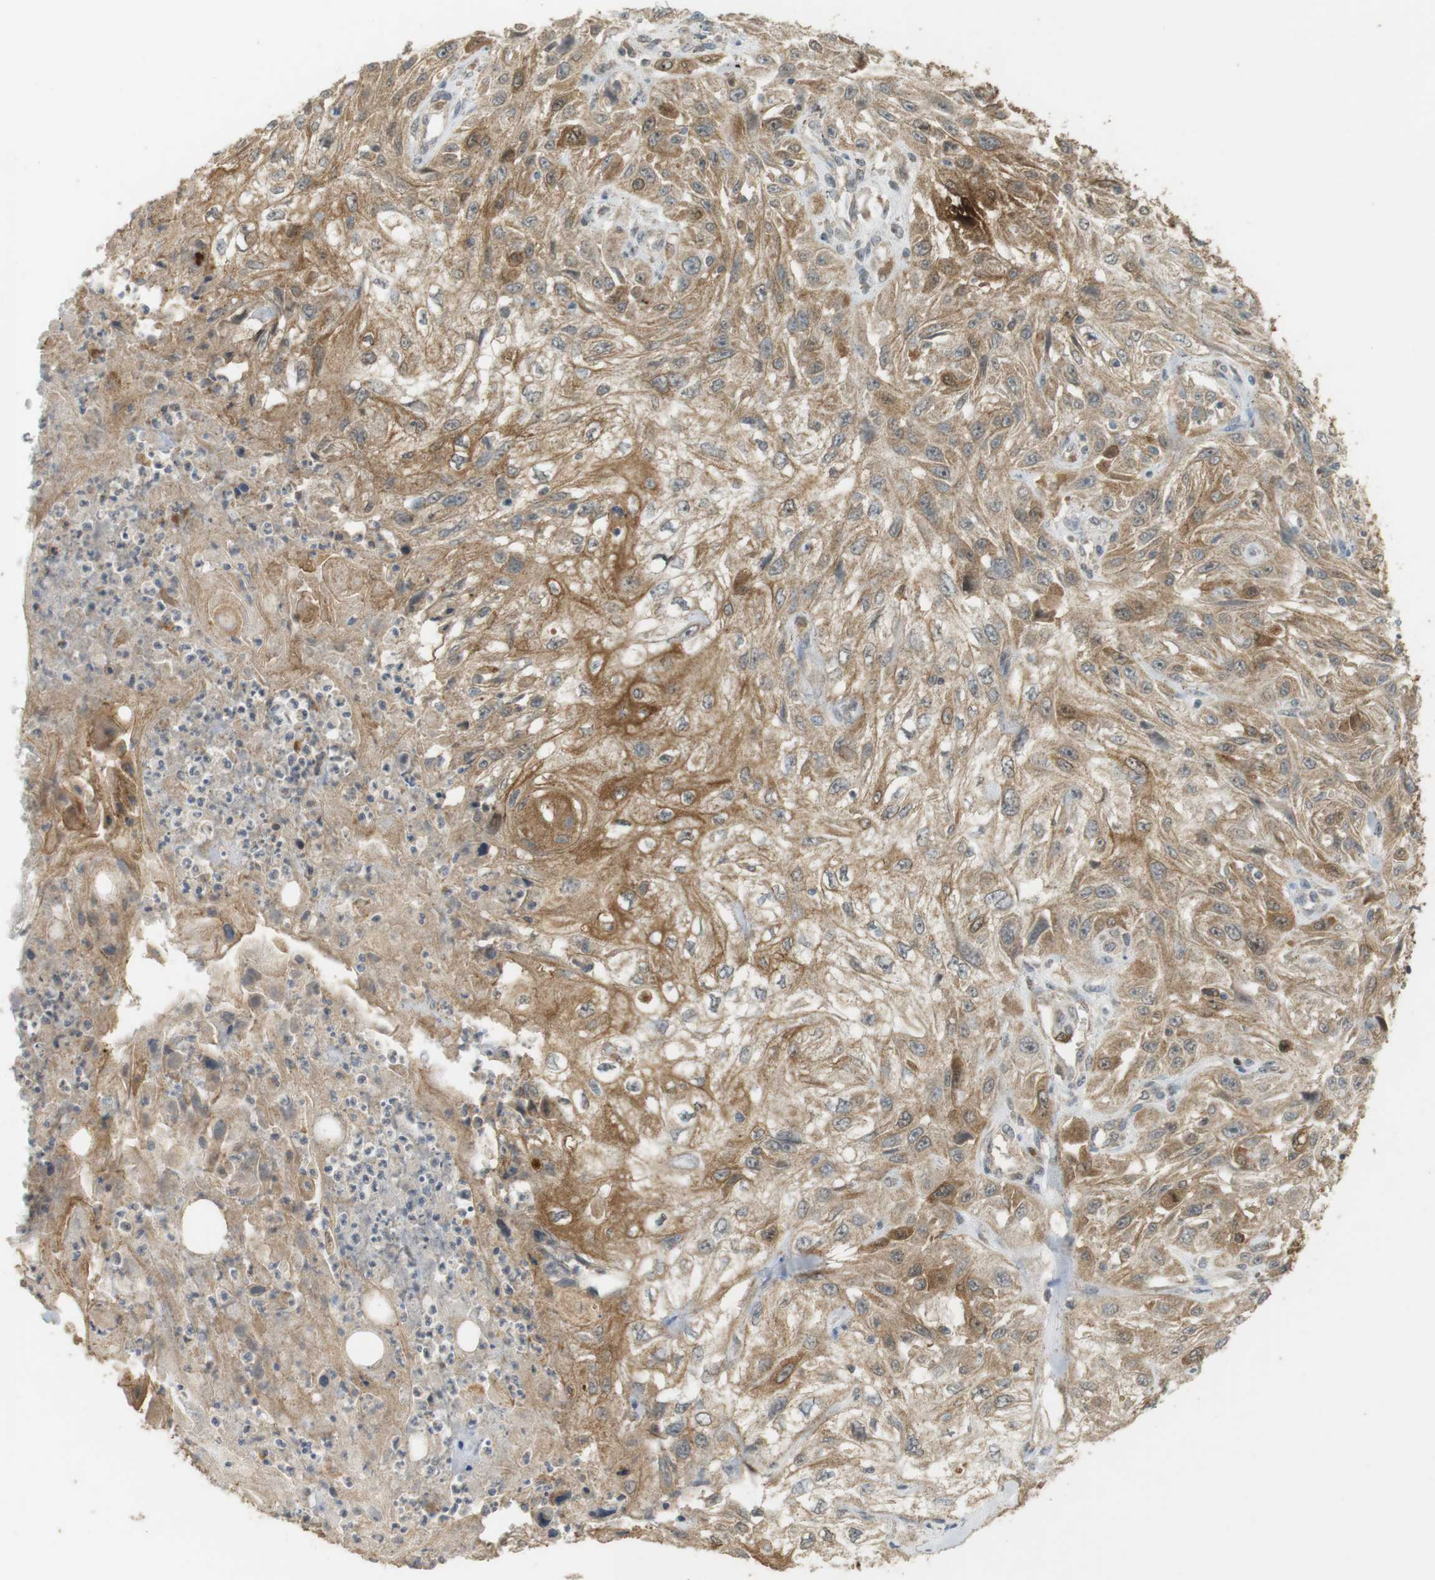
{"staining": {"intensity": "moderate", "quantity": ">75%", "location": "cytoplasmic/membranous"}, "tissue": "skin cancer", "cell_type": "Tumor cells", "image_type": "cancer", "snomed": [{"axis": "morphology", "description": "Squamous cell carcinoma, NOS"}, {"axis": "topography", "description": "Skin"}], "caption": "DAB (3,3'-diaminobenzidine) immunohistochemical staining of skin squamous cell carcinoma displays moderate cytoplasmic/membranous protein expression in about >75% of tumor cells.", "gene": "TTK", "patient": {"sex": "male", "age": 75}}